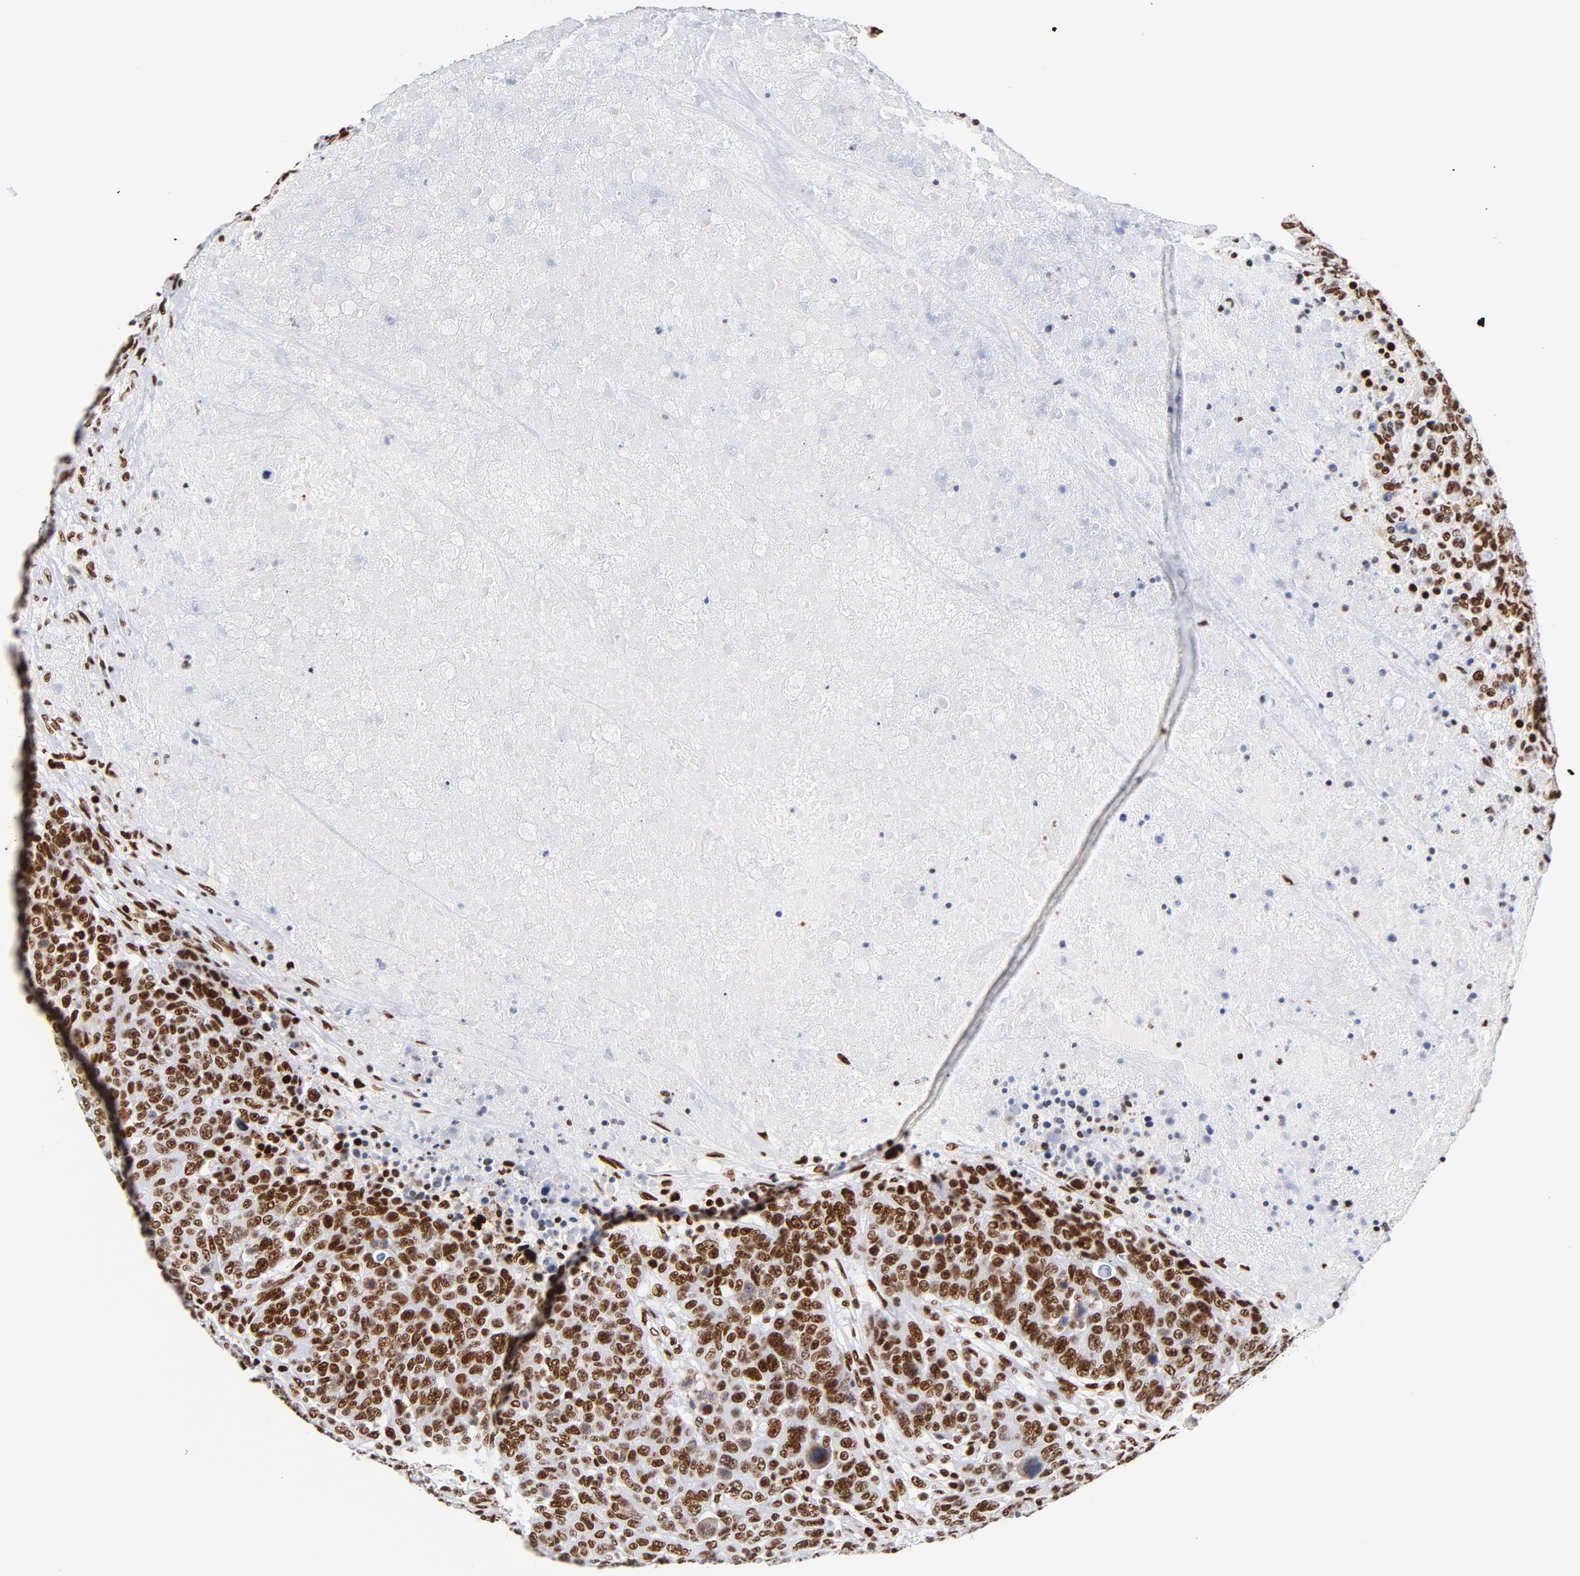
{"staining": {"intensity": "strong", "quantity": ">75%", "location": "nuclear"}, "tissue": "breast cancer", "cell_type": "Tumor cells", "image_type": "cancer", "snomed": [{"axis": "morphology", "description": "Duct carcinoma"}, {"axis": "topography", "description": "Breast"}], "caption": "A histopathology image of human breast cancer stained for a protein reveals strong nuclear brown staining in tumor cells.", "gene": "XRCC5", "patient": {"sex": "female", "age": 37}}